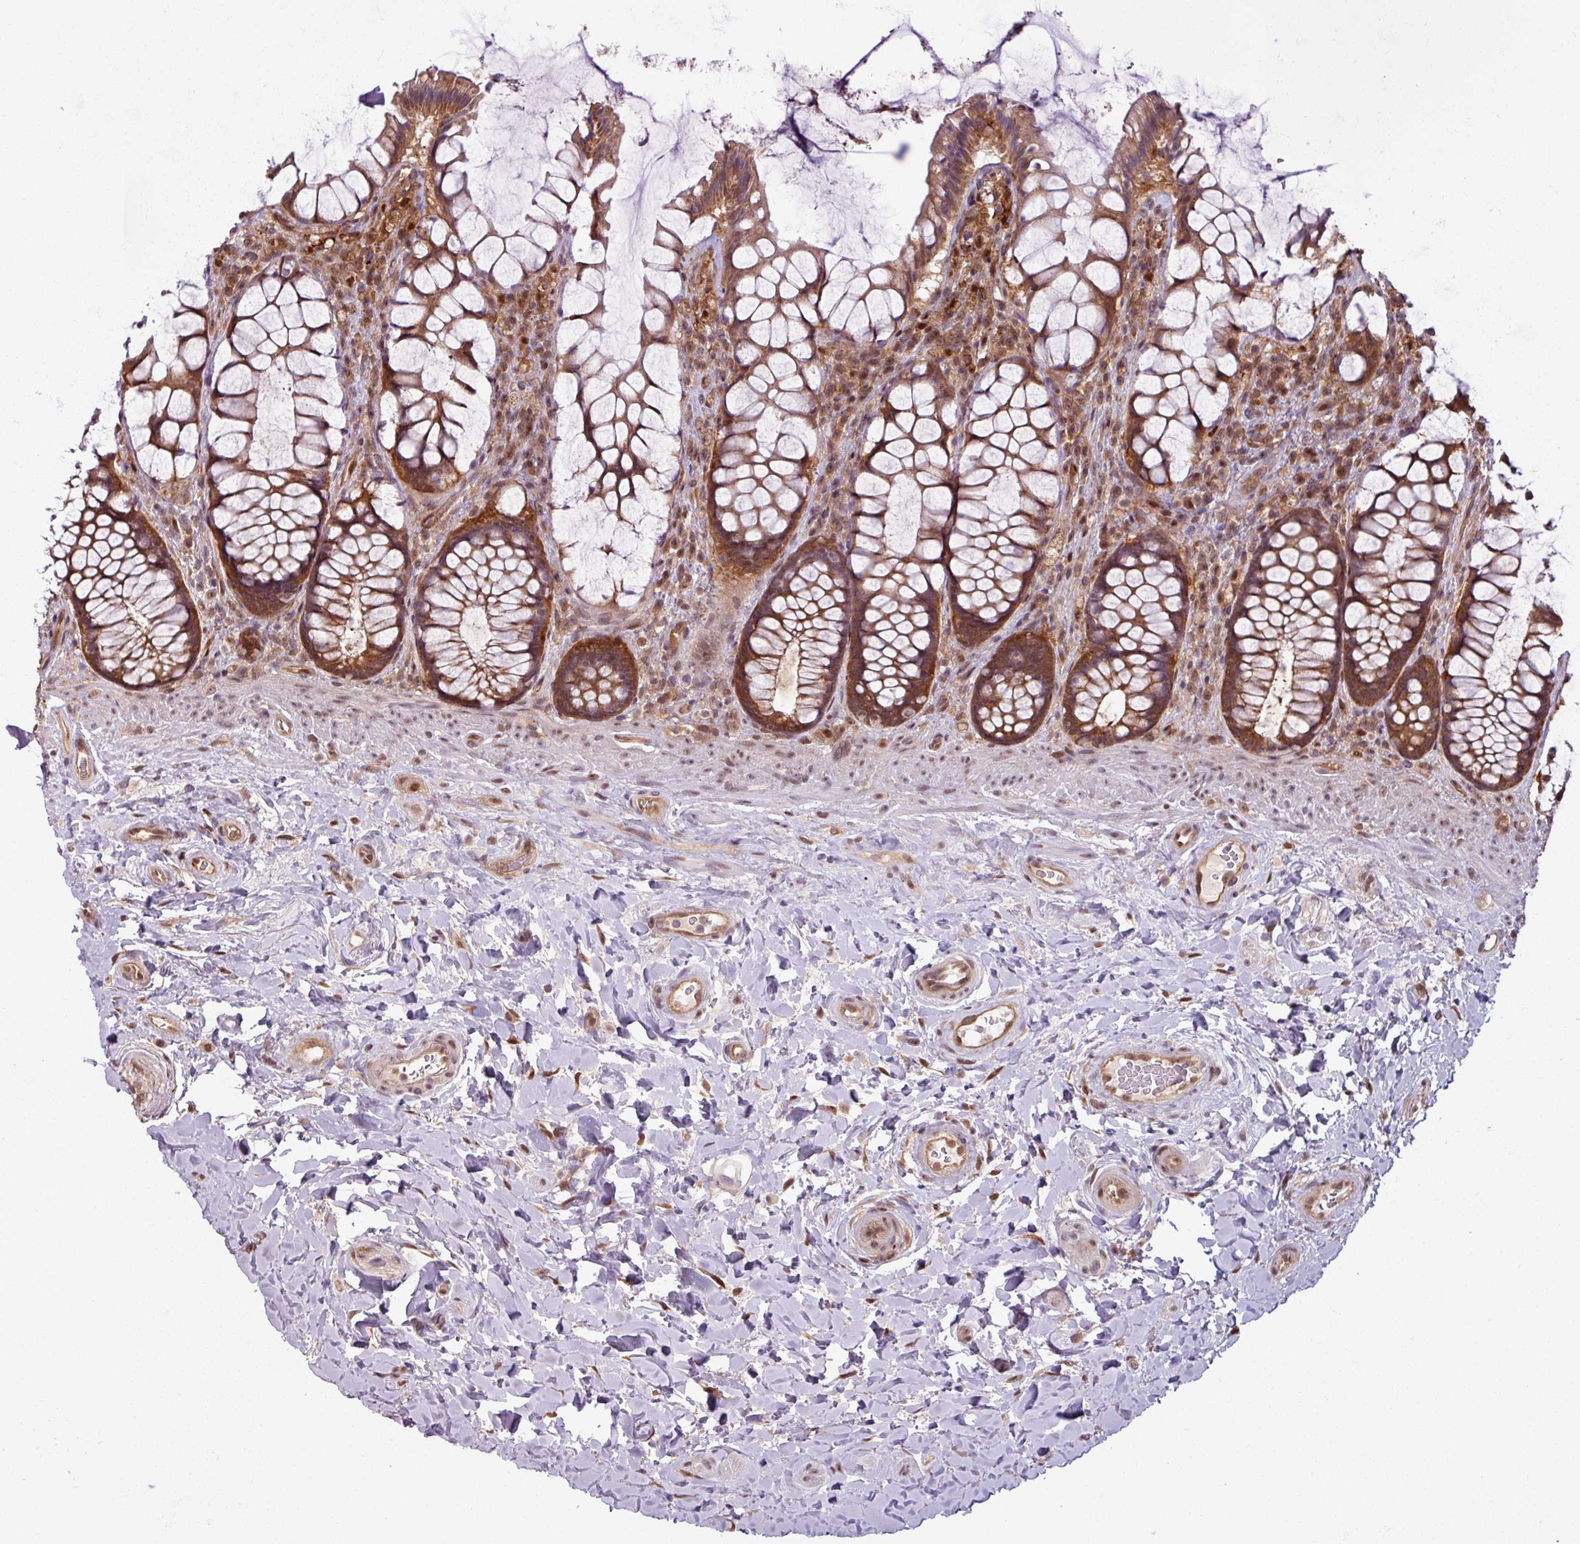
{"staining": {"intensity": "moderate", "quantity": ">75%", "location": "cytoplasmic/membranous,nuclear"}, "tissue": "rectum", "cell_type": "Glandular cells", "image_type": "normal", "snomed": [{"axis": "morphology", "description": "Normal tissue, NOS"}, {"axis": "topography", "description": "Rectum"}], "caption": "Immunohistochemistry (IHC) photomicrograph of benign rectum stained for a protein (brown), which reveals medium levels of moderate cytoplasmic/membranous,nuclear positivity in approximately >75% of glandular cells.", "gene": "KCTD11", "patient": {"sex": "female", "age": 58}}